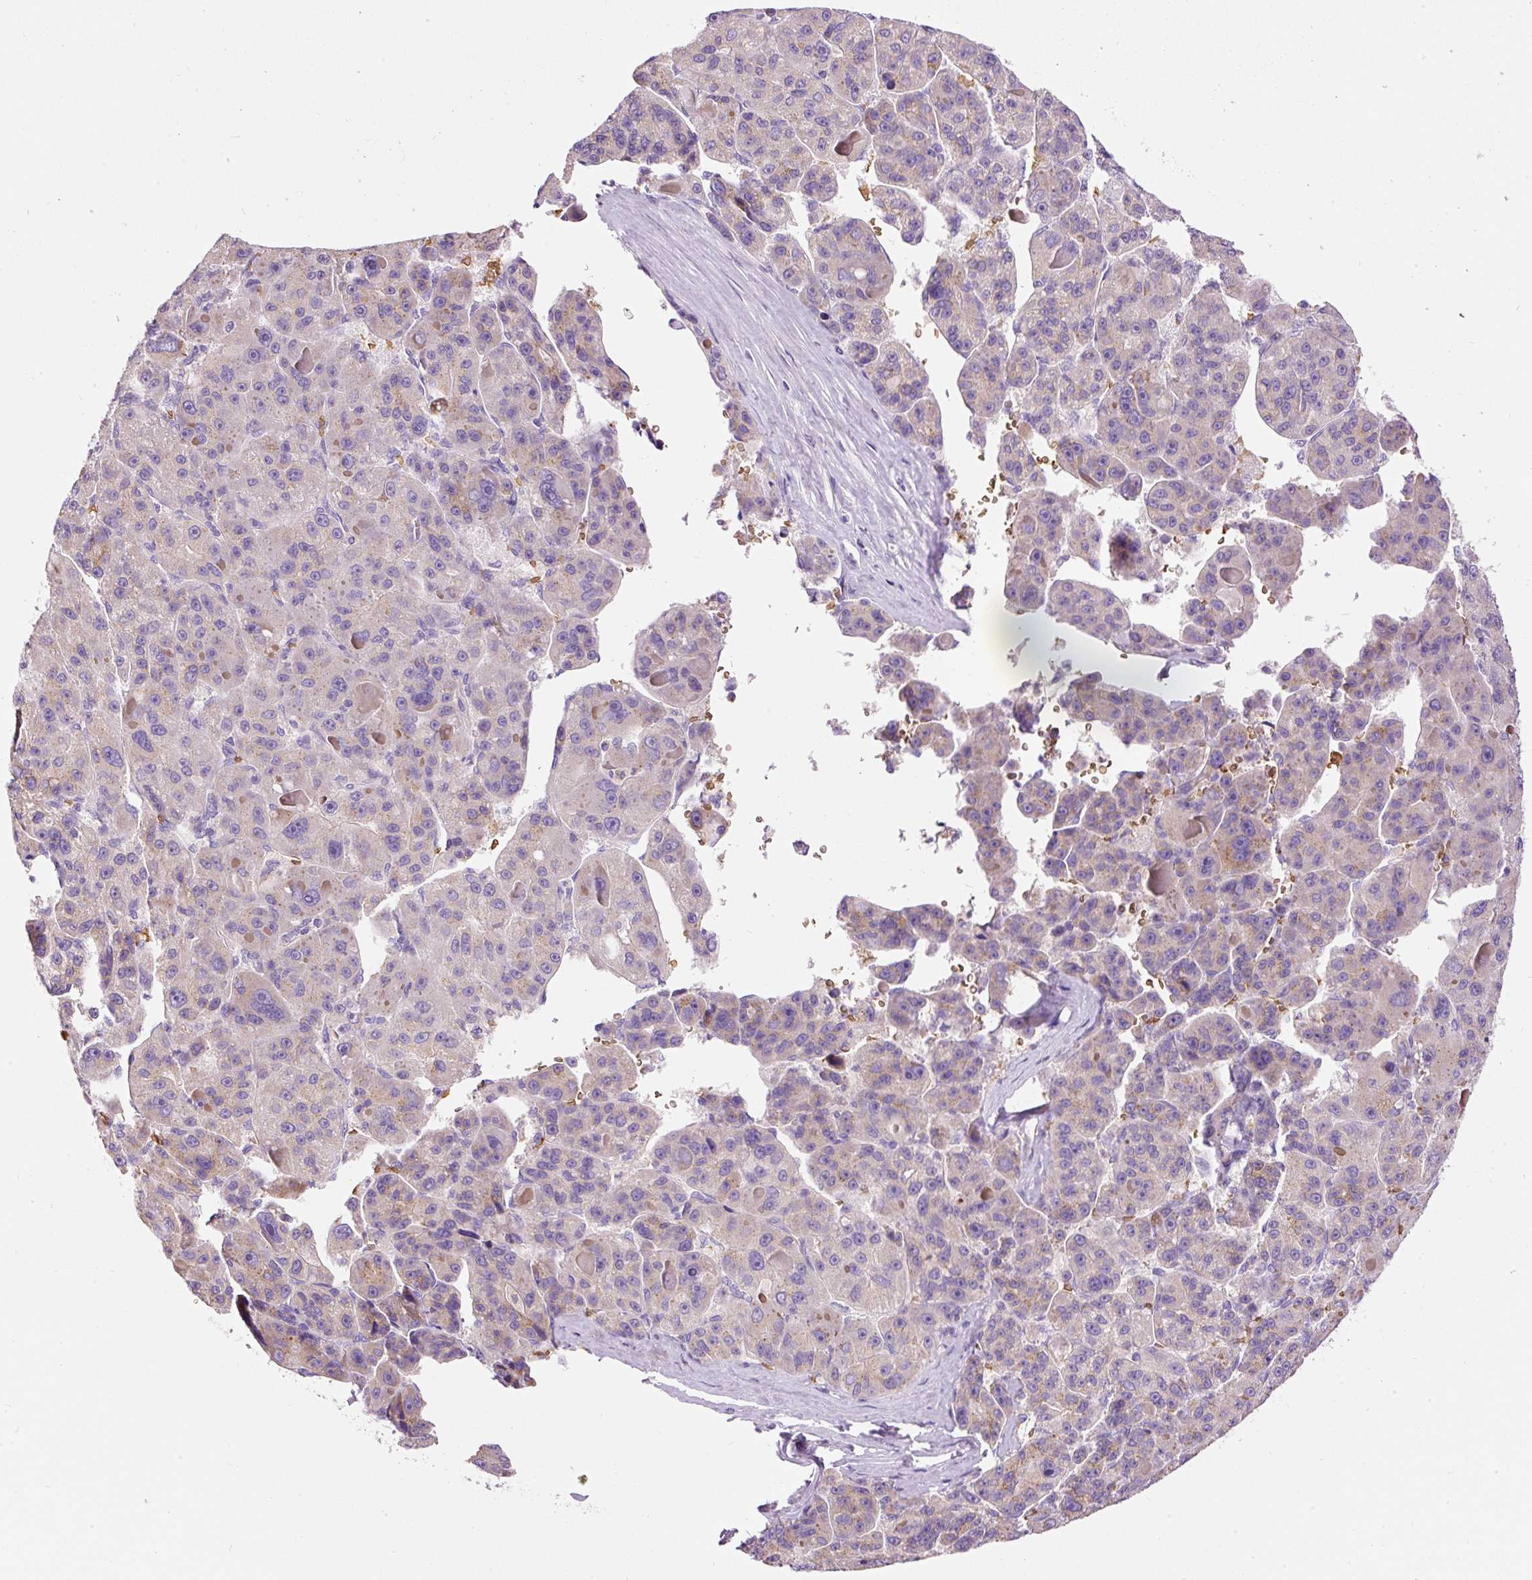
{"staining": {"intensity": "weak", "quantity": "<25%", "location": "cytoplasmic/membranous"}, "tissue": "liver cancer", "cell_type": "Tumor cells", "image_type": "cancer", "snomed": [{"axis": "morphology", "description": "Carcinoma, Hepatocellular, NOS"}, {"axis": "topography", "description": "Liver"}], "caption": "A high-resolution micrograph shows immunohistochemistry (IHC) staining of liver cancer, which exhibits no significant expression in tumor cells.", "gene": "PRRC2A", "patient": {"sex": "male", "age": 76}}